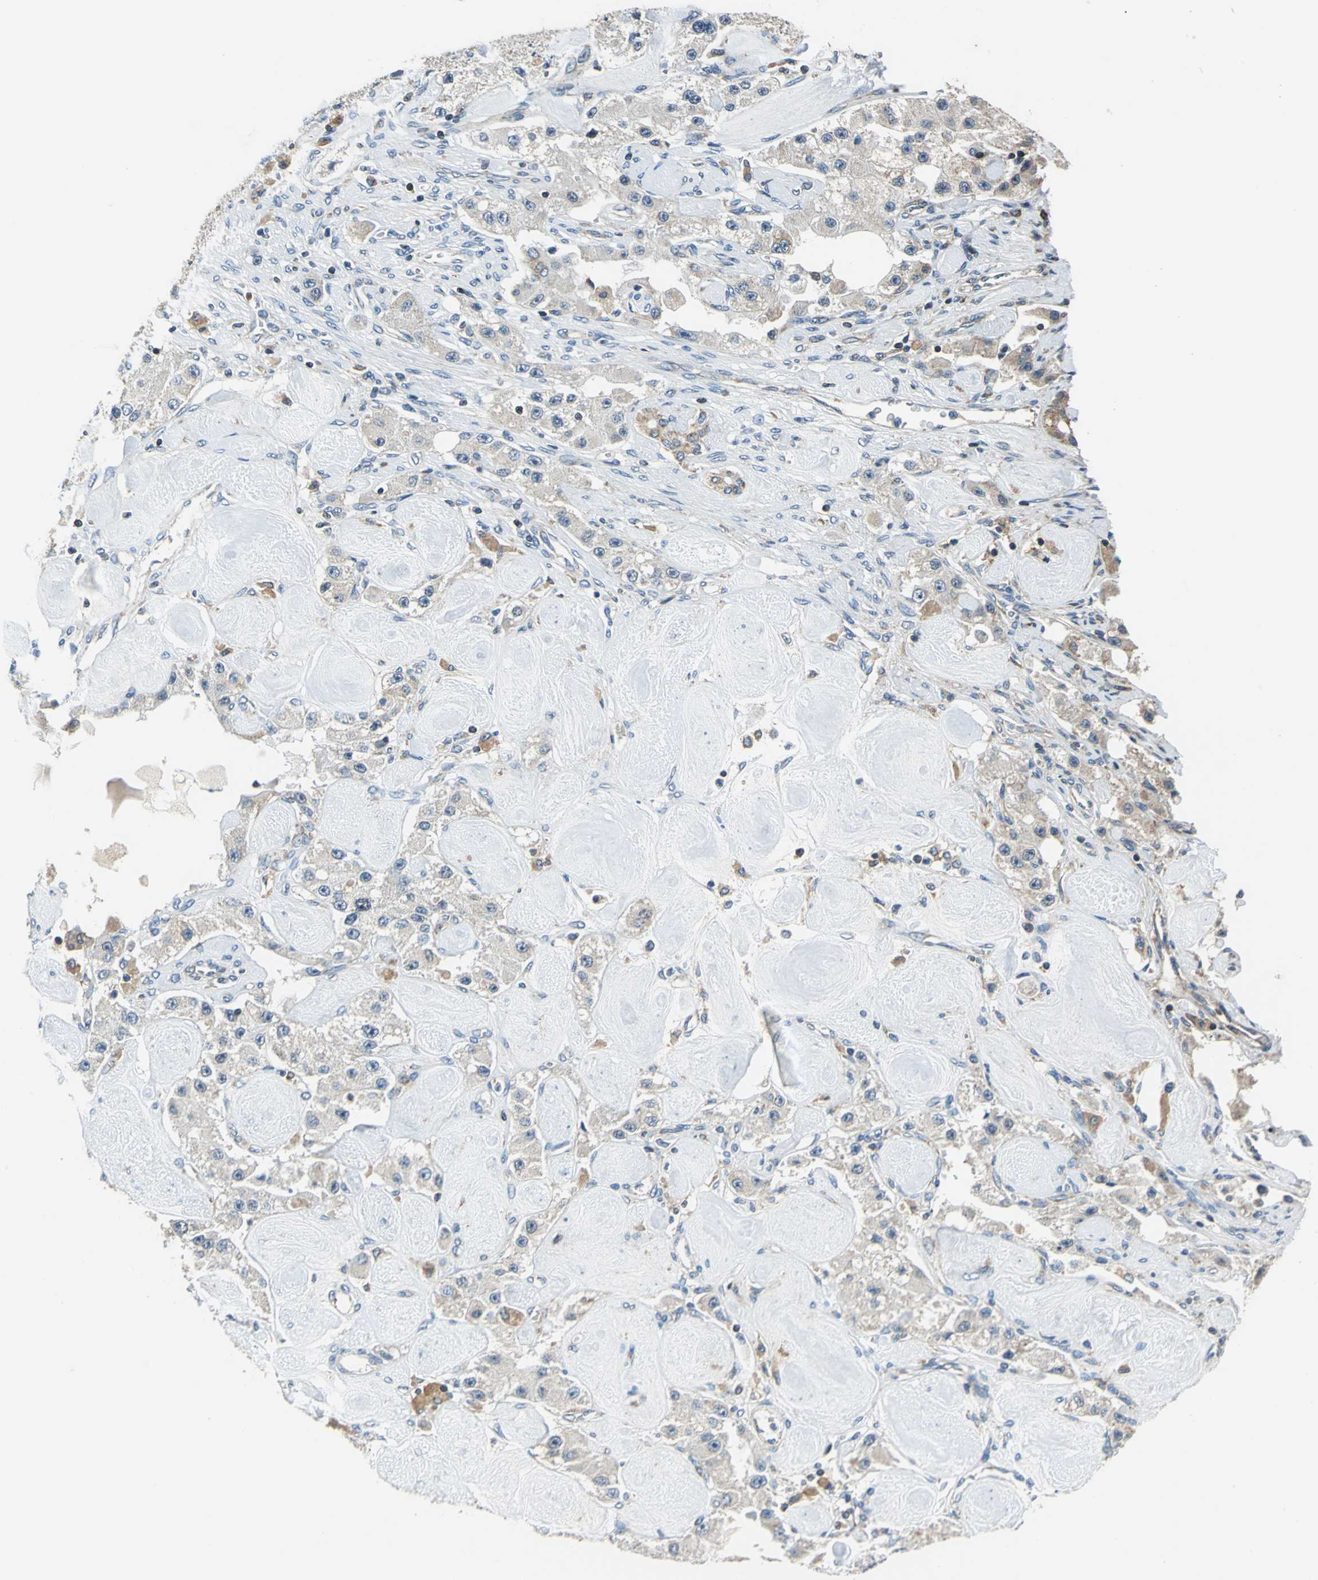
{"staining": {"intensity": "weak", "quantity": "25%-75%", "location": "cytoplasmic/membranous"}, "tissue": "carcinoid", "cell_type": "Tumor cells", "image_type": "cancer", "snomed": [{"axis": "morphology", "description": "Carcinoid, malignant, NOS"}, {"axis": "topography", "description": "Pancreas"}], "caption": "Protein expression analysis of malignant carcinoid demonstrates weak cytoplasmic/membranous positivity in about 25%-75% of tumor cells.", "gene": "CPA3", "patient": {"sex": "male", "age": 41}}